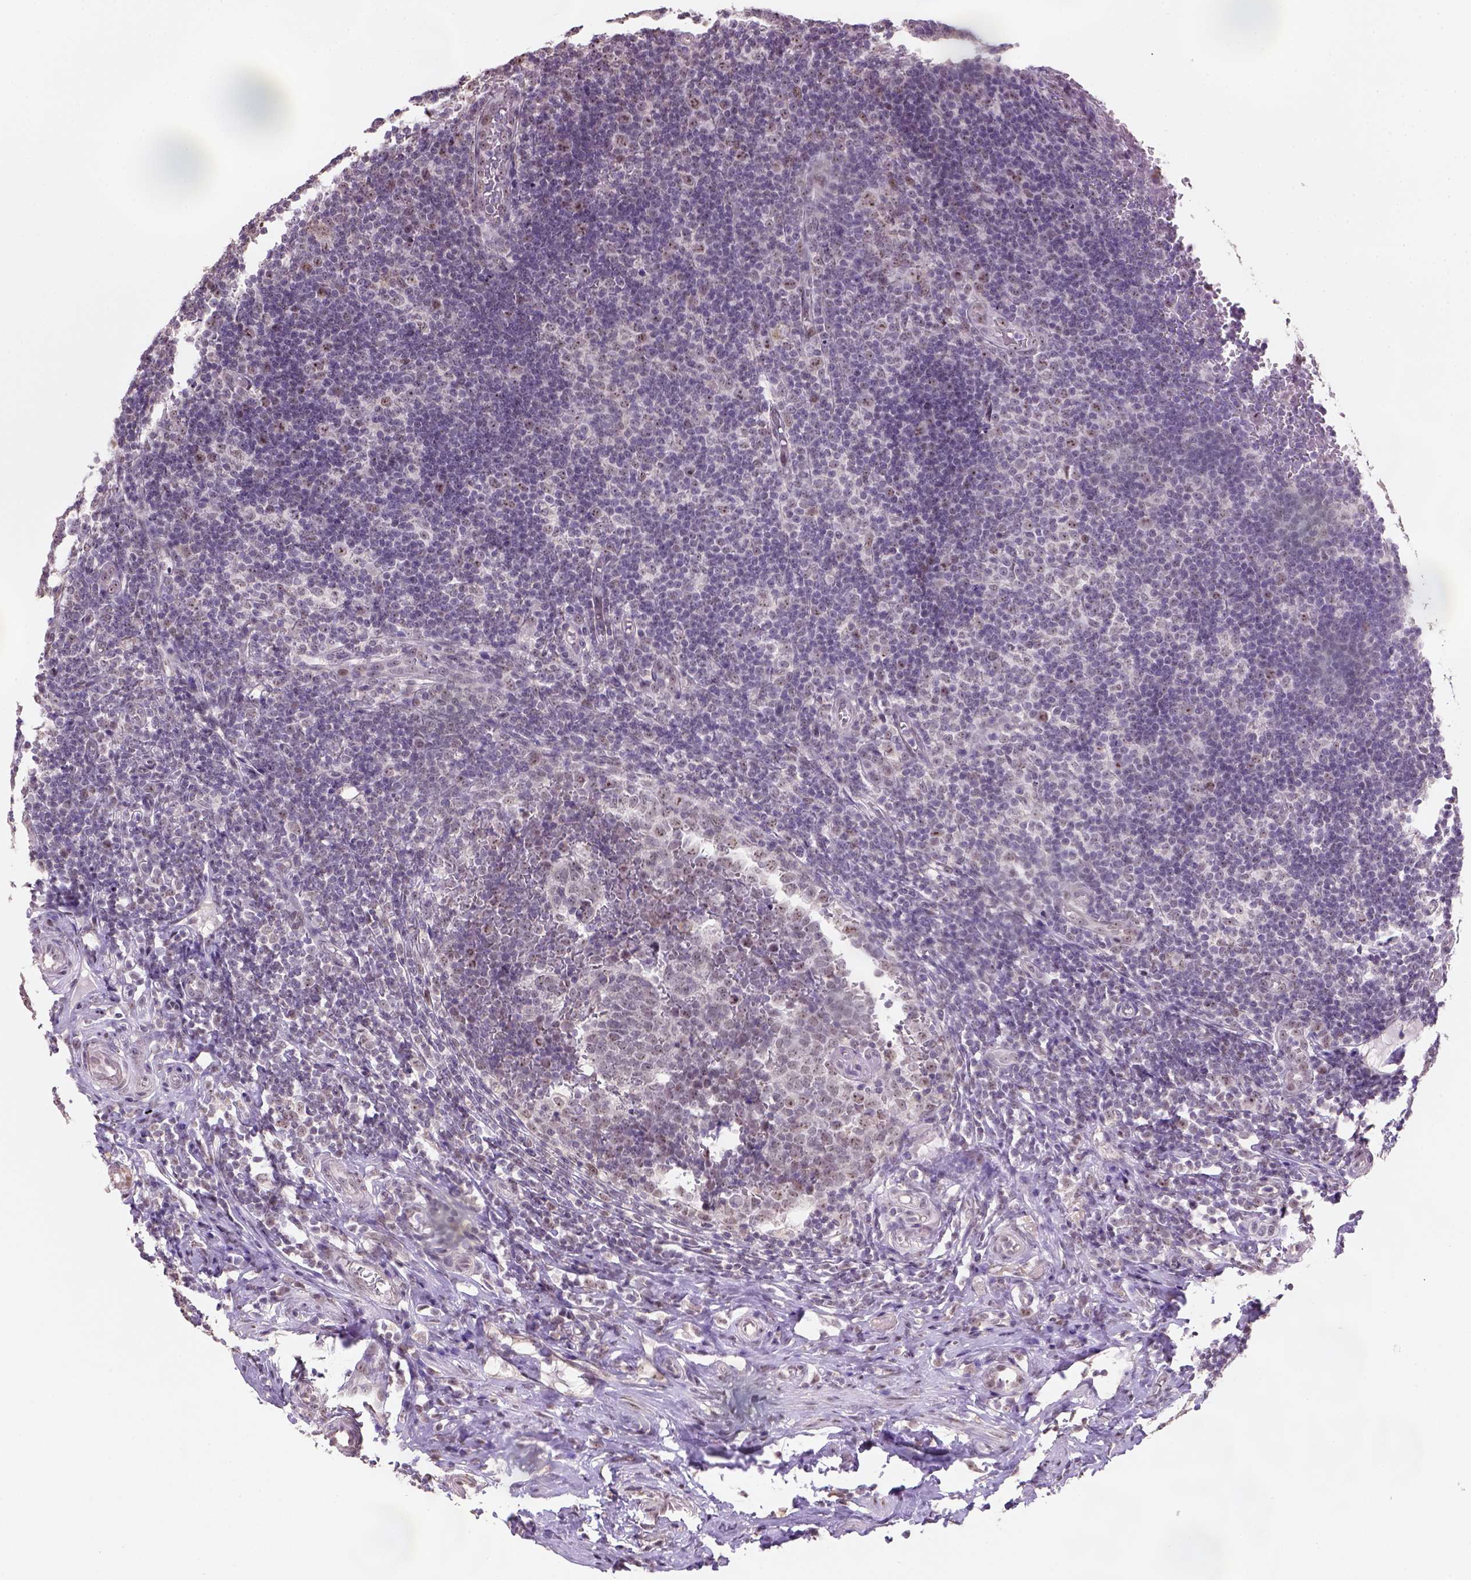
{"staining": {"intensity": "negative", "quantity": "none", "location": "none"}, "tissue": "appendix", "cell_type": "Glandular cells", "image_type": "normal", "snomed": [{"axis": "morphology", "description": "Normal tissue, NOS"}, {"axis": "topography", "description": "Appendix"}], "caption": "IHC of benign human appendix reveals no staining in glandular cells.", "gene": "DDX50", "patient": {"sex": "male", "age": 18}}